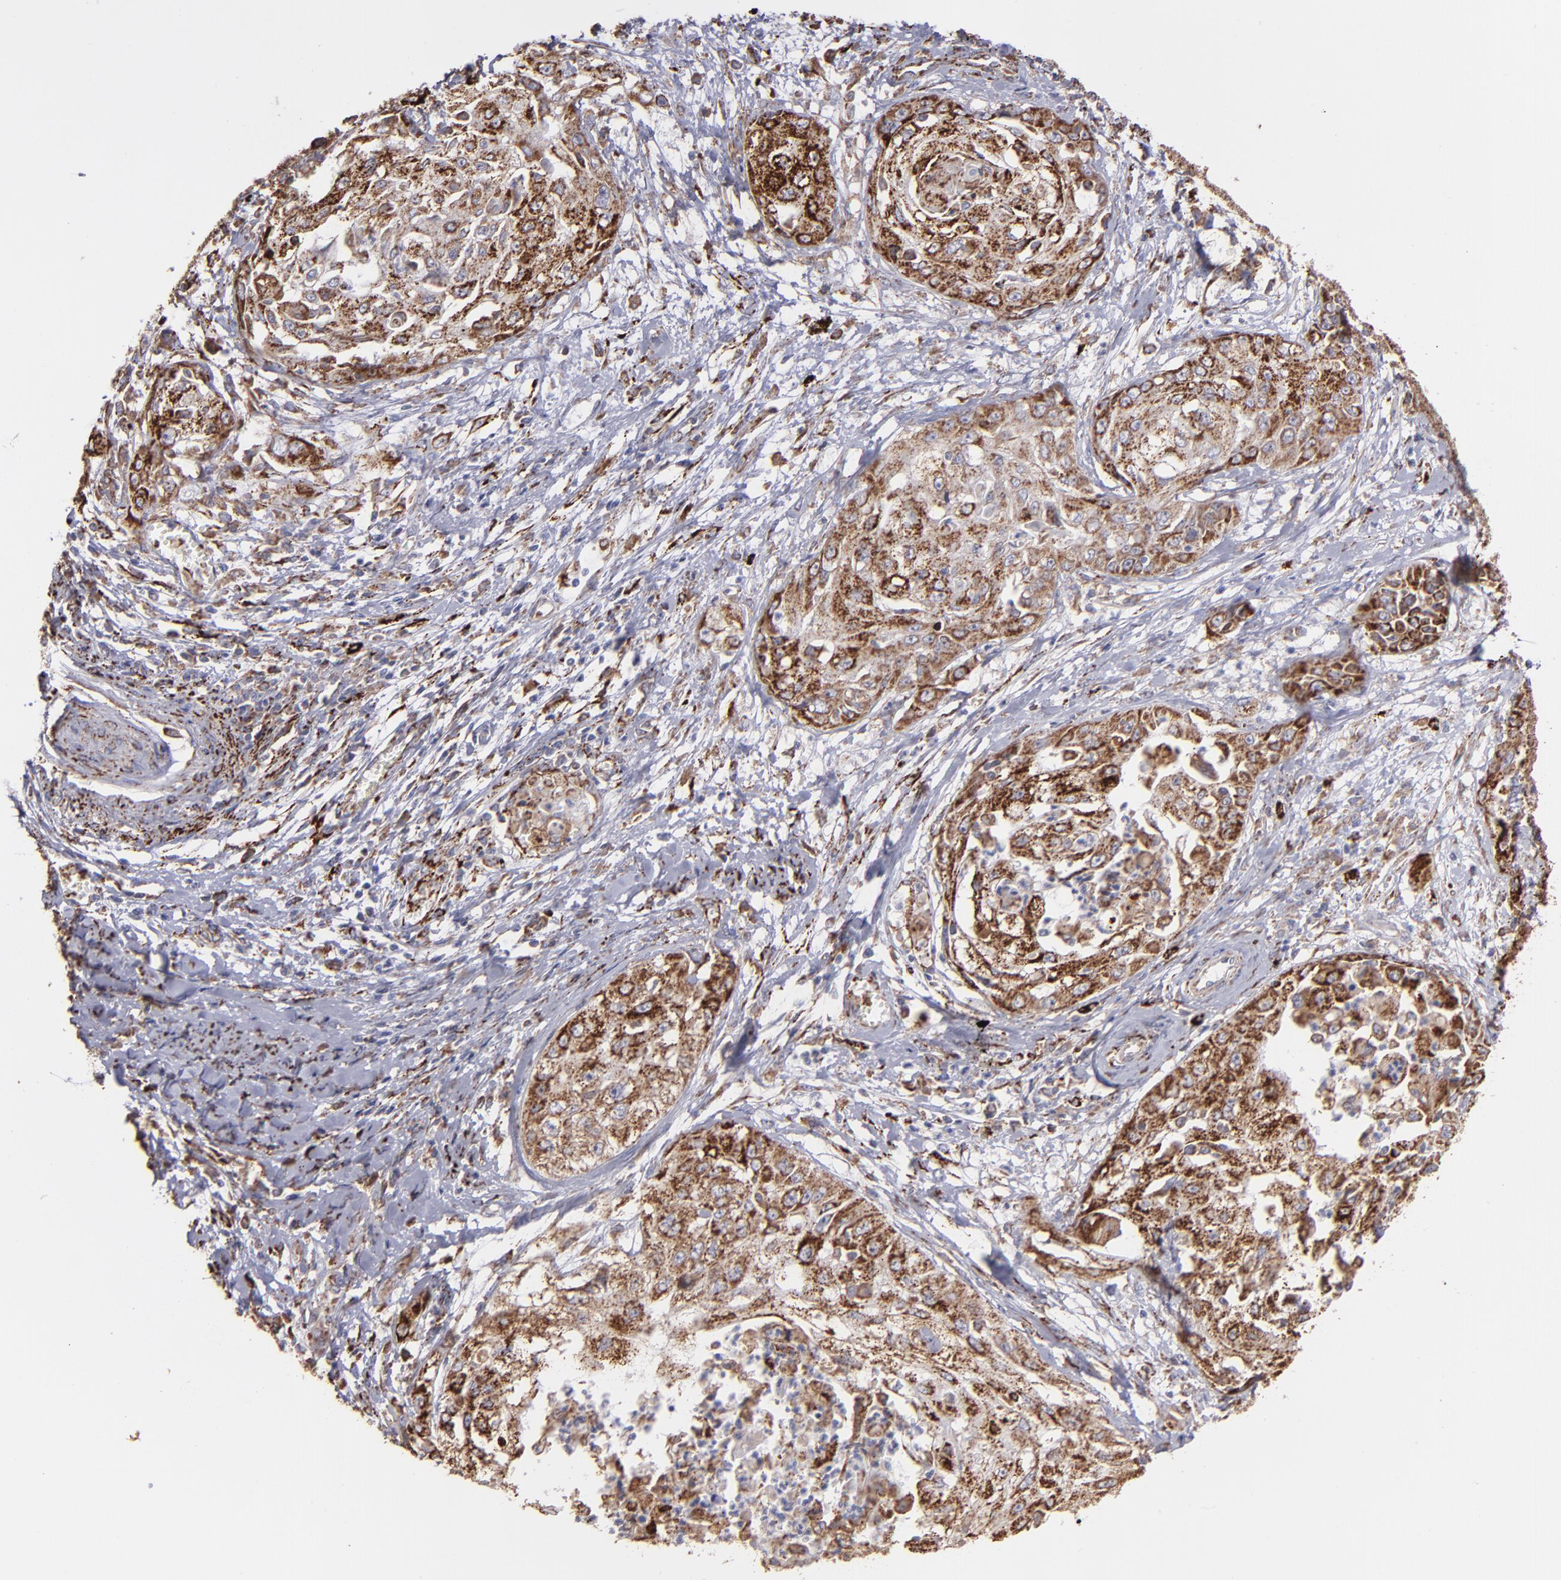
{"staining": {"intensity": "strong", "quantity": ">75%", "location": "cytoplasmic/membranous"}, "tissue": "cervical cancer", "cell_type": "Tumor cells", "image_type": "cancer", "snomed": [{"axis": "morphology", "description": "Squamous cell carcinoma, NOS"}, {"axis": "topography", "description": "Cervix"}], "caption": "Protein staining of cervical squamous cell carcinoma tissue displays strong cytoplasmic/membranous staining in about >75% of tumor cells.", "gene": "MAOB", "patient": {"sex": "female", "age": 64}}